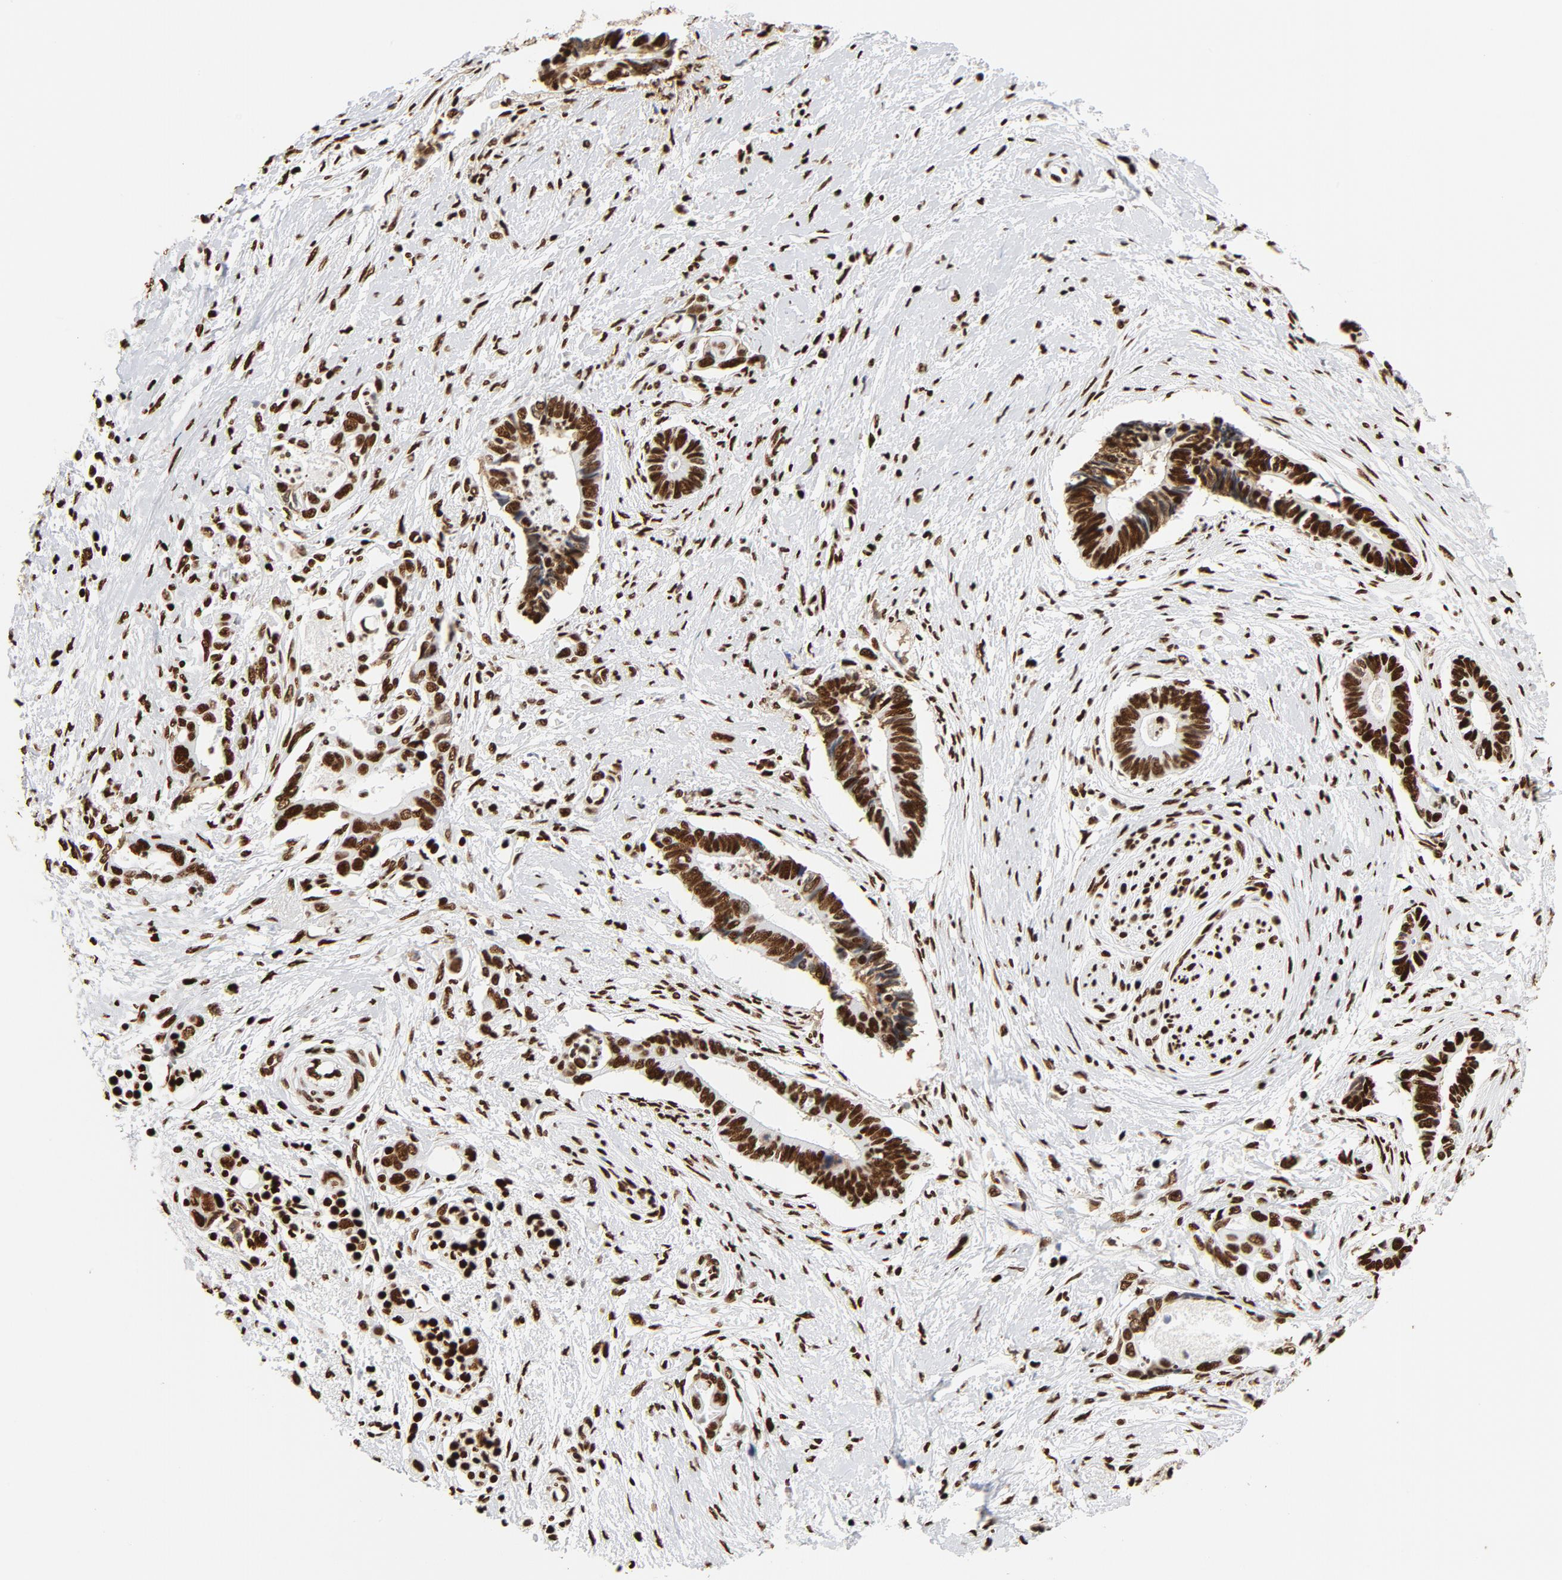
{"staining": {"intensity": "strong", "quantity": ">75%", "location": "nuclear"}, "tissue": "pancreatic cancer", "cell_type": "Tumor cells", "image_type": "cancer", "snomed": [{"axis": "morphology", "description": "Adenocarcinoma, NOS"}, {"axis": "topography", "description": "Pancreas"}], "caption": "The immunohistochemical stain highlights strong nuclear positivity in tumor cells of pancreatic cancer (adenocarcinoma) tissue.", "gene": "XRCC6", "patient": {"sex": "female", "age": 70}}